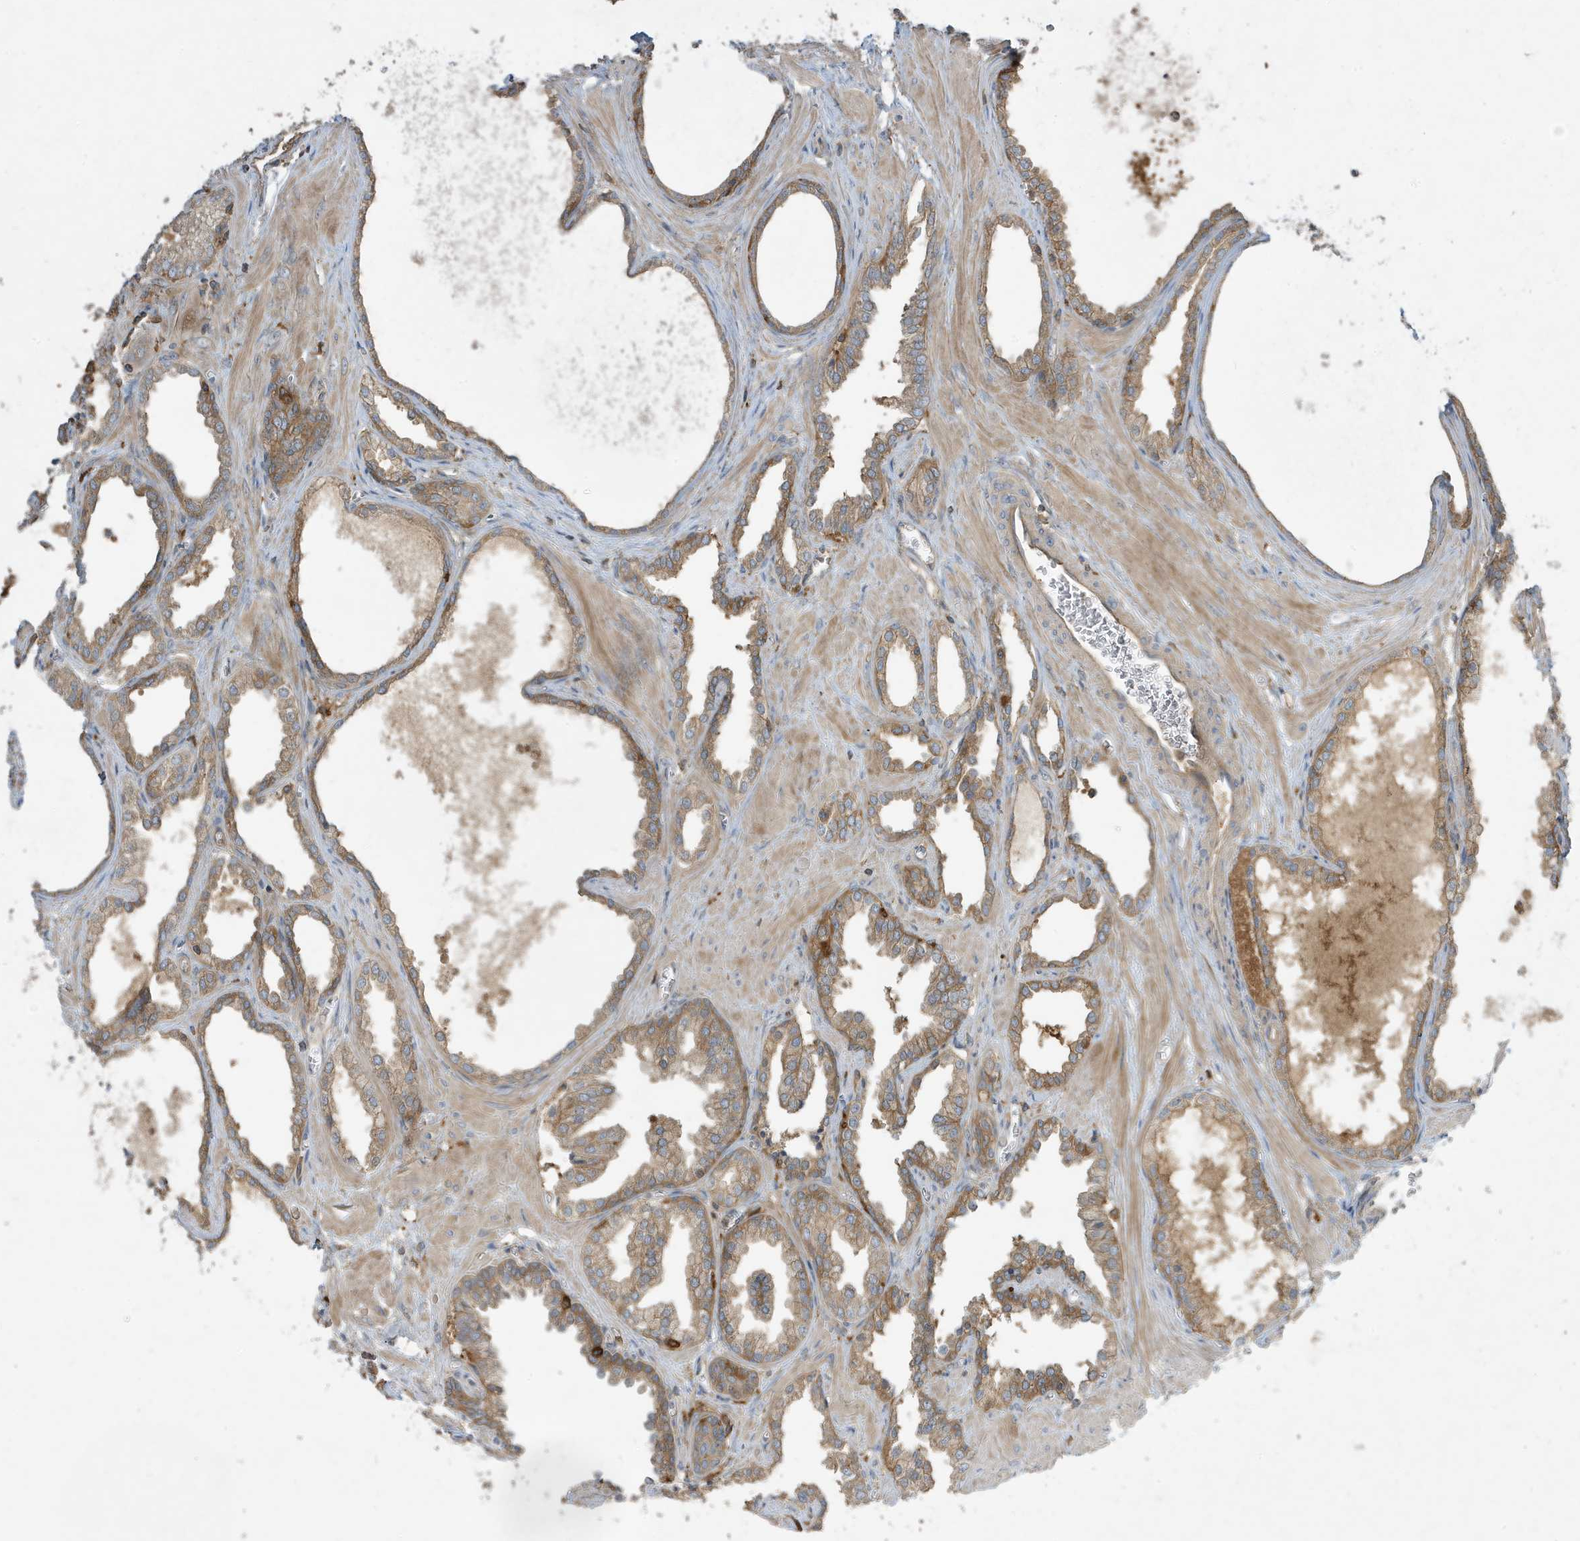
{"staining": {"intensity": "weak", "quantity": ">75%", "location": "cytoplasmic/membranous"}, "tissue": "prostate cancer", "cell_type": "Tumor cells", "image_type": "cancer", "snomed": [{"axis": "morphology", "description": "Adenocarcinoma, Low grade"}, {"axis": "topography", "description": "Prostate"}], "caption": "DAB immunohistochemical staining of low-grade adenocarcinoma (prostate) displays weak cytoplasmic/membranous protein staining in approximately >75% of tumor cells.", "gene": "ABTB1", "patient": {"sex": "male", "age": 67}}